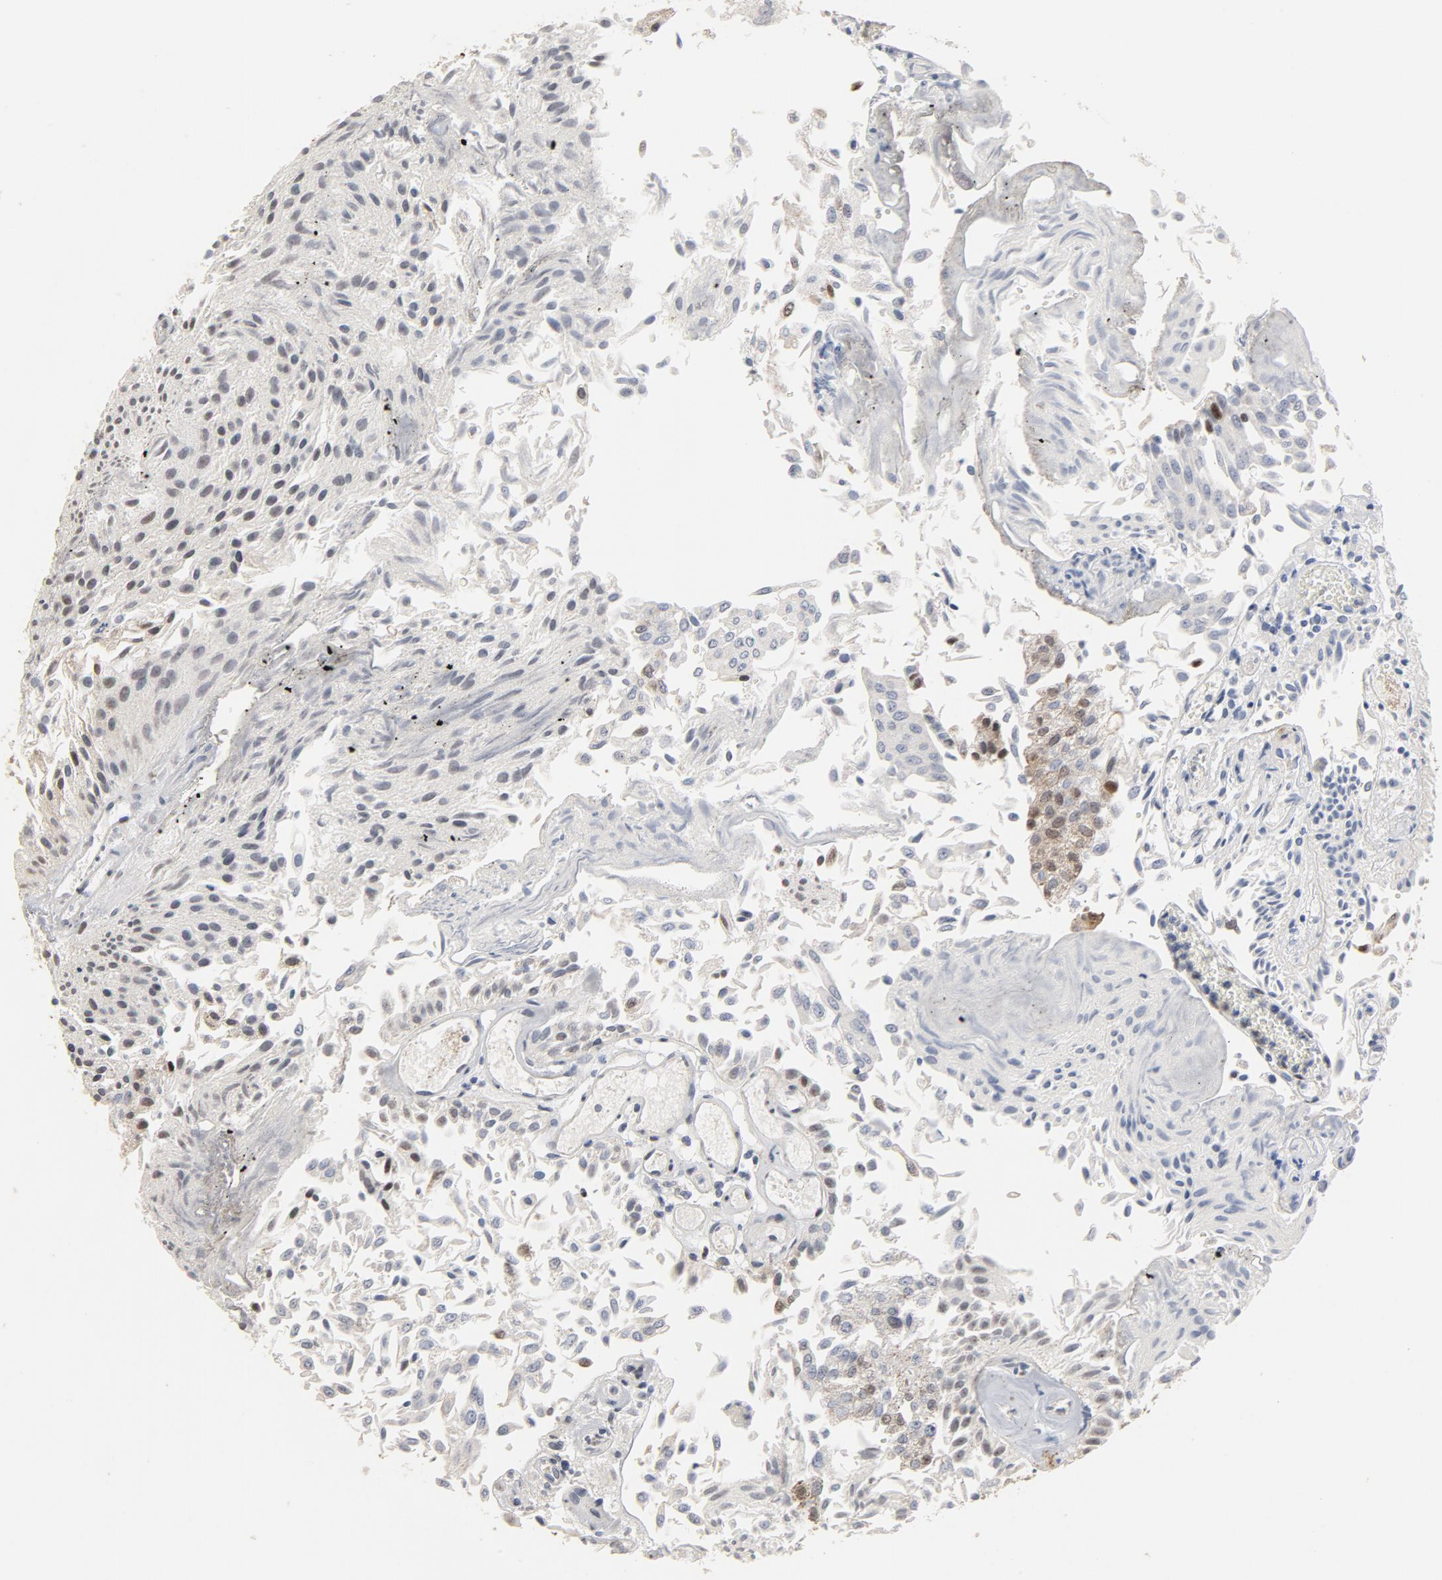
{"staining": {"intensity": "weak", "quantity": "25%-75%", "location": "nuclear"}, "tissue": "urothelial cancer", "cell_type": "Tumor cells", "image_type": "cancer", "snomed": [{"axis": "morphology", "description": "Urothelial carcinoma, Low grade"}, {"axis": "topography", "description": "Urinary bladder"}], "caption": "Urothelial cancer tissue exhibits weak nuclear staining in approximately 25%-75% of tumor cells", "gene": "TP53RK", "patient": {"sex": "male", "age": 86}}